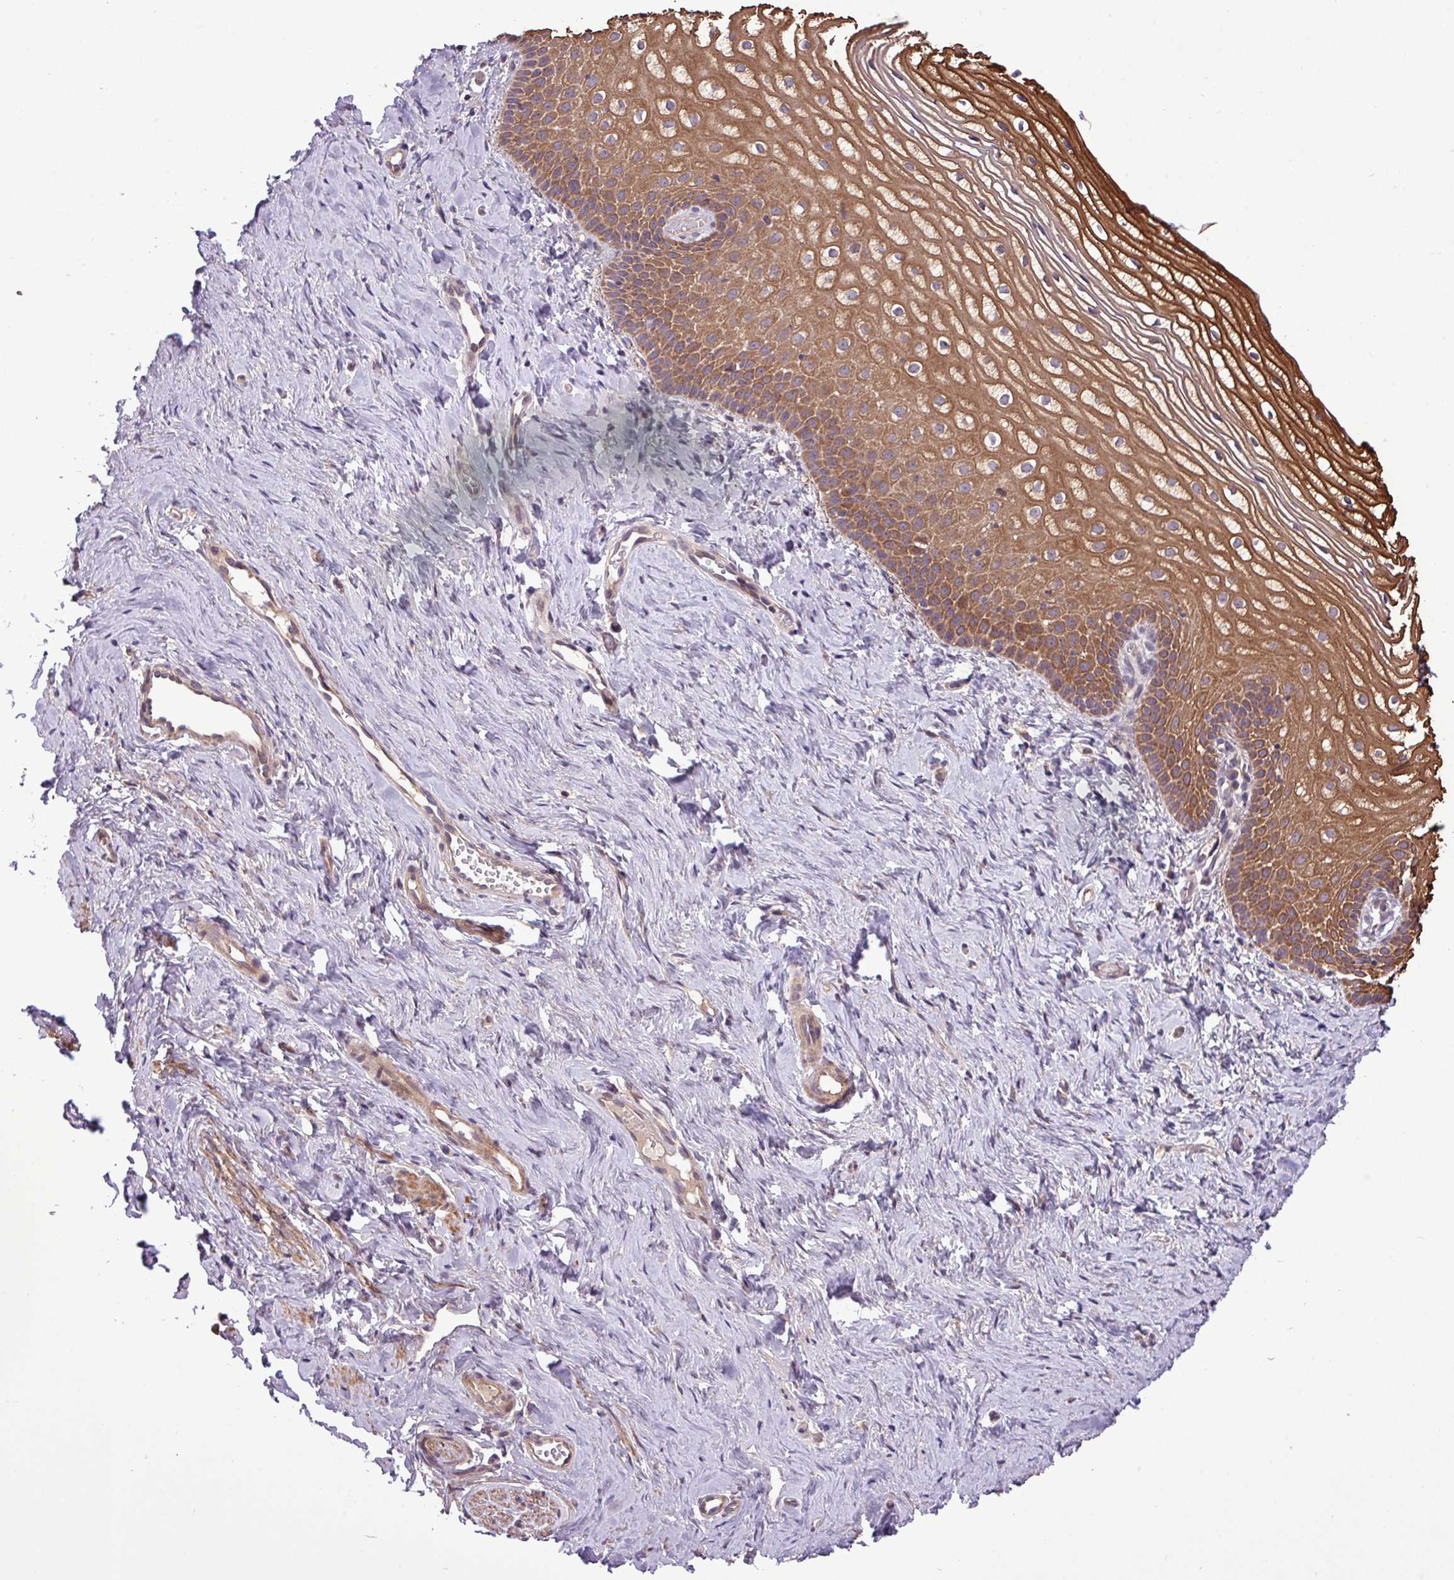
{"staining": {"intensity": "moderate", "quantity": ">75%", "location": "cytoplasmic/membranous"}, "tissue": "vagina", "cell_type": "Squamous epithelial cells", "image_type": "normal", "snomed": [{"axis": "morphology", "description": "Normal tissue, NOS"}, {"axis": "topography", "description": "Vagina"}], "caption": "Unremarkable vagina was stained to show a protein in brown. There is medium levels of moderate cytoplasmic/membranous expression in approximately >75% of squamous epithelial cells. The staining was performed using DAB (3,3'-diaminobenzidine) to visualize the protein expression in brown, while the nuclei were stained in blue with hematoxylin (Magnification: 20x).", "gene": "TIMM10B", "patient": {"sex": "female", "age": 56}}